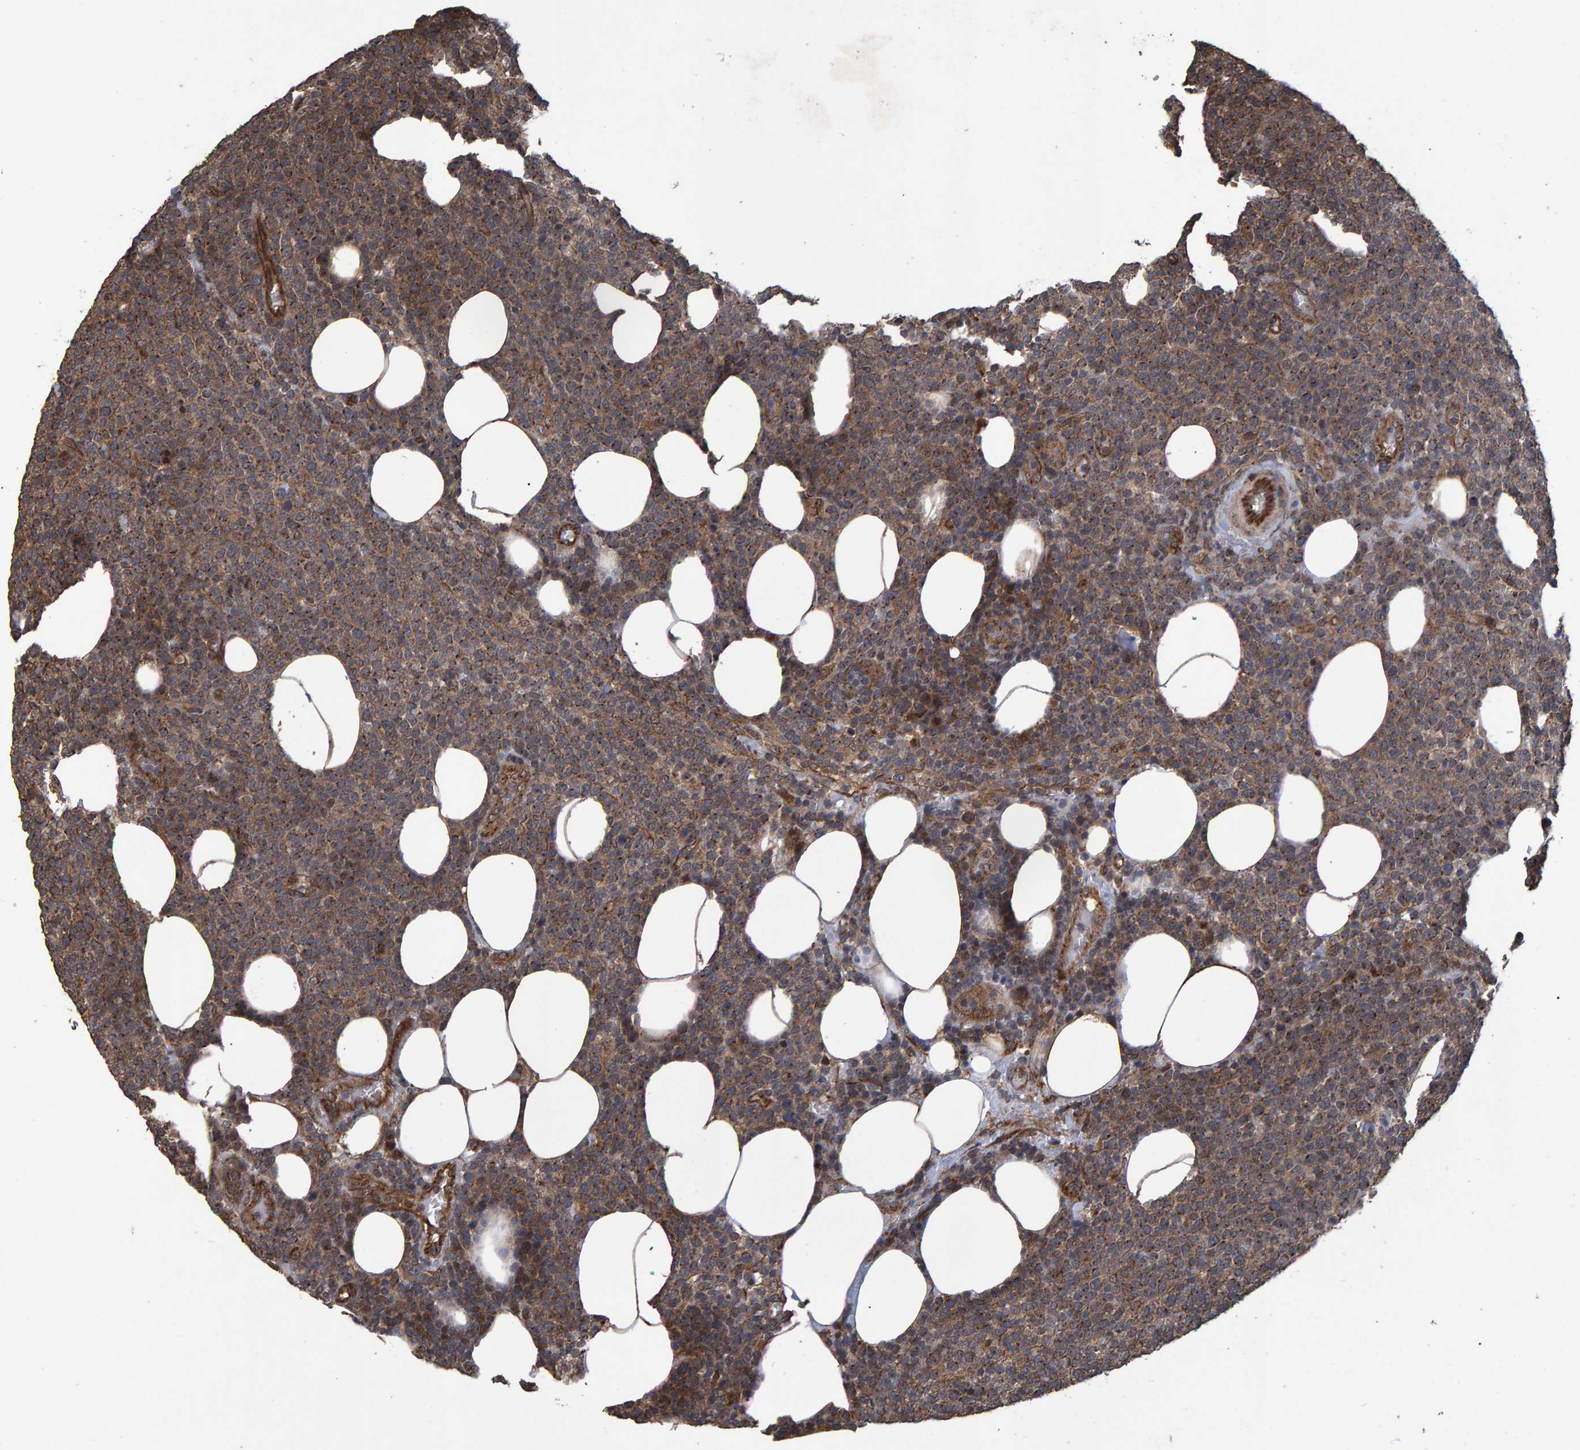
{"staining": {"intensity": "moderate", "quantity": ">75%", "location": "cytoplasmic/membranous"}, "tissue": "lymphoma", "cell_type": "Tumor cells", "image_type": "cancer", "snomed": [{"axis": "morphology", "description": "Malignant lymphoma, non-Hodgkin's type, High grade"}, {"axis": "topography", "description": "Lymph node"}], "caption": "This is a micrograph of IHC staining of lymphoma, which shows moderate positivity in the cytoplasmic/membranous of tumor cells.", "gene": "TRIM68", "patient": {"sex": "male", "age": 61}}